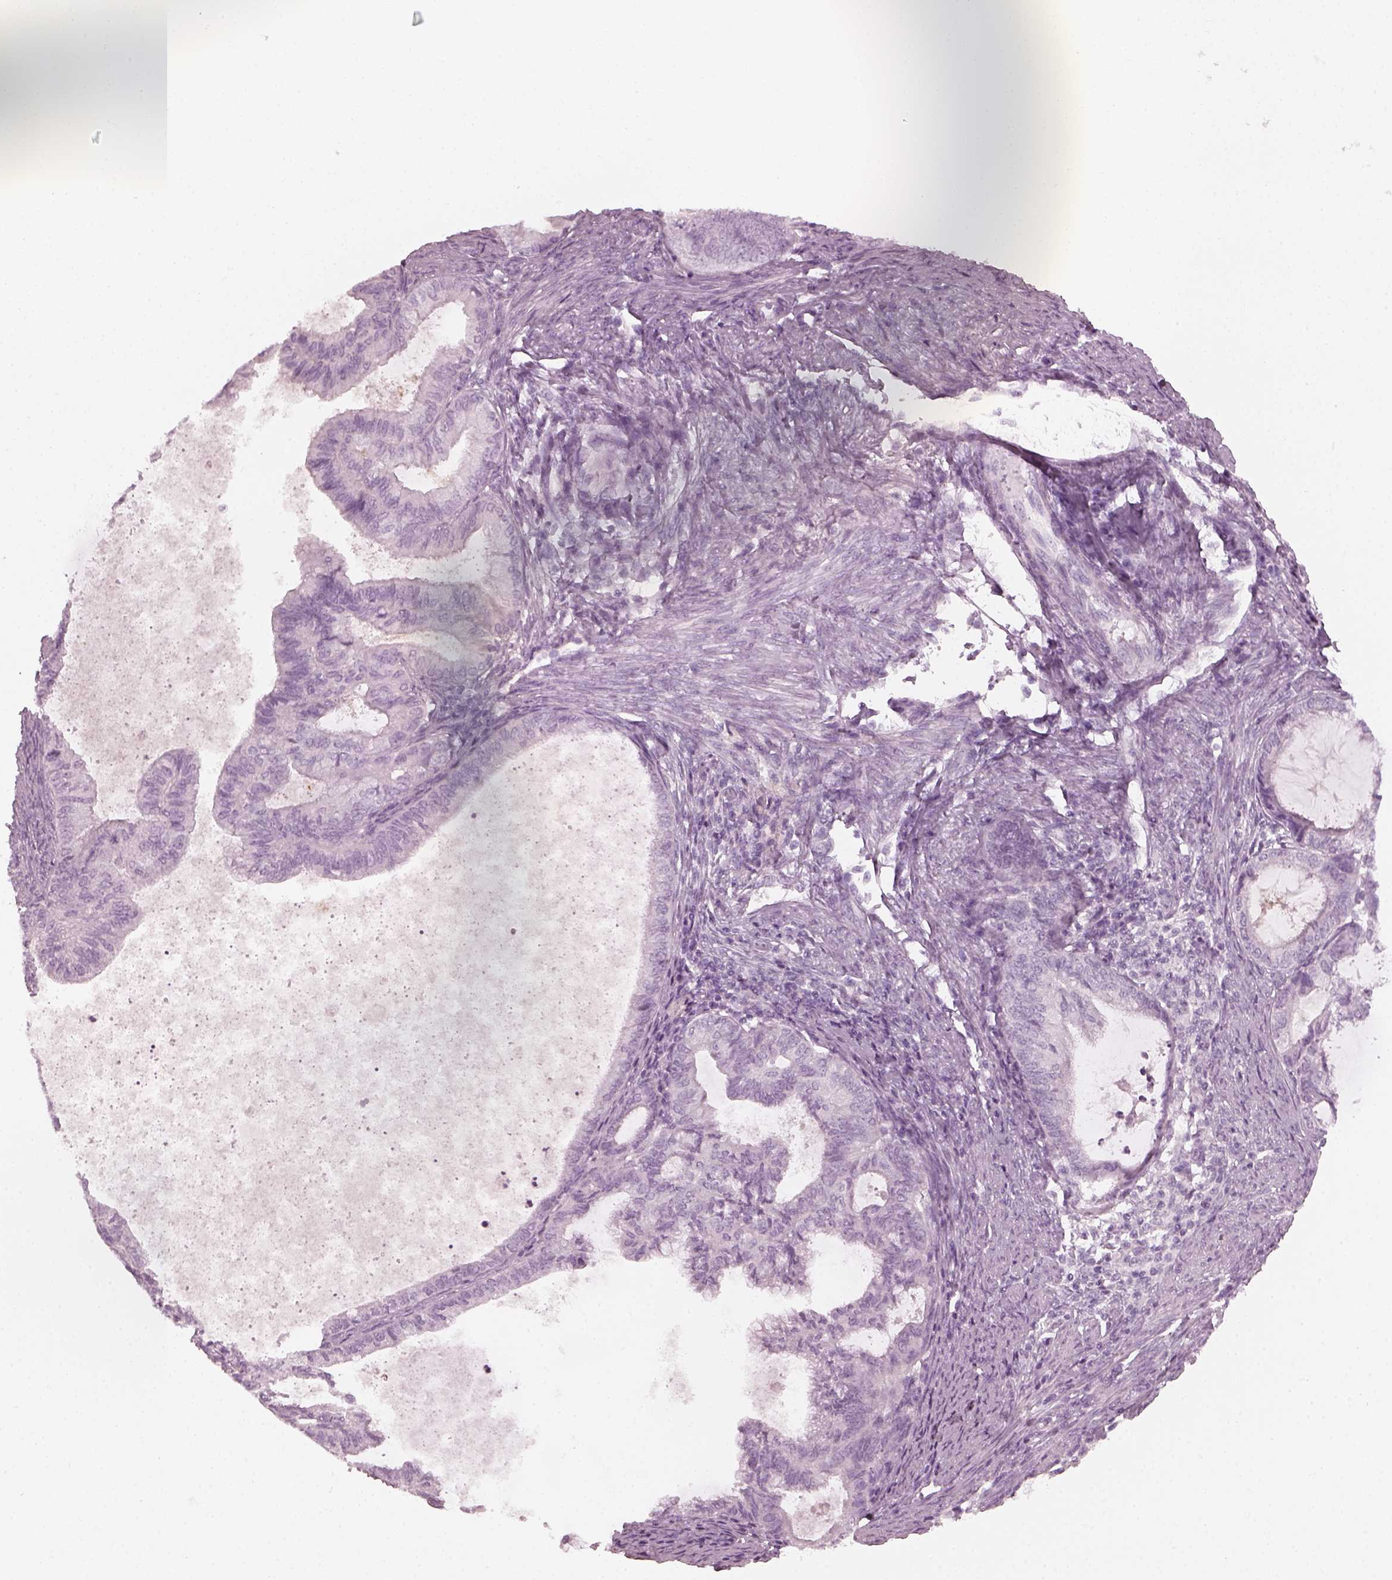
{"staining": {"intensity": "negative", "quantity": "none", "location": "none"}, "tissue": "endometrial cancer", "cell_type": "Tumor cells", "image_type": "cancer", "snomed": [{"axis": "morphology", "description": "Adenocarcinoma, NOS"}, {"axis": "topography", "description": "Endometrium"}], "caption": "The immunohistochemistry (IHC) photomicrograph has no significant staining in tumor cells of endometrial cancer tissue. (Brightfield microscopy of DAB (3,3'-diaminobenzidine) immunohistochemistry (IHC) at high magnification).", "gene": "CRYBA2", "patient": {"sex": "female", "age": 86}}